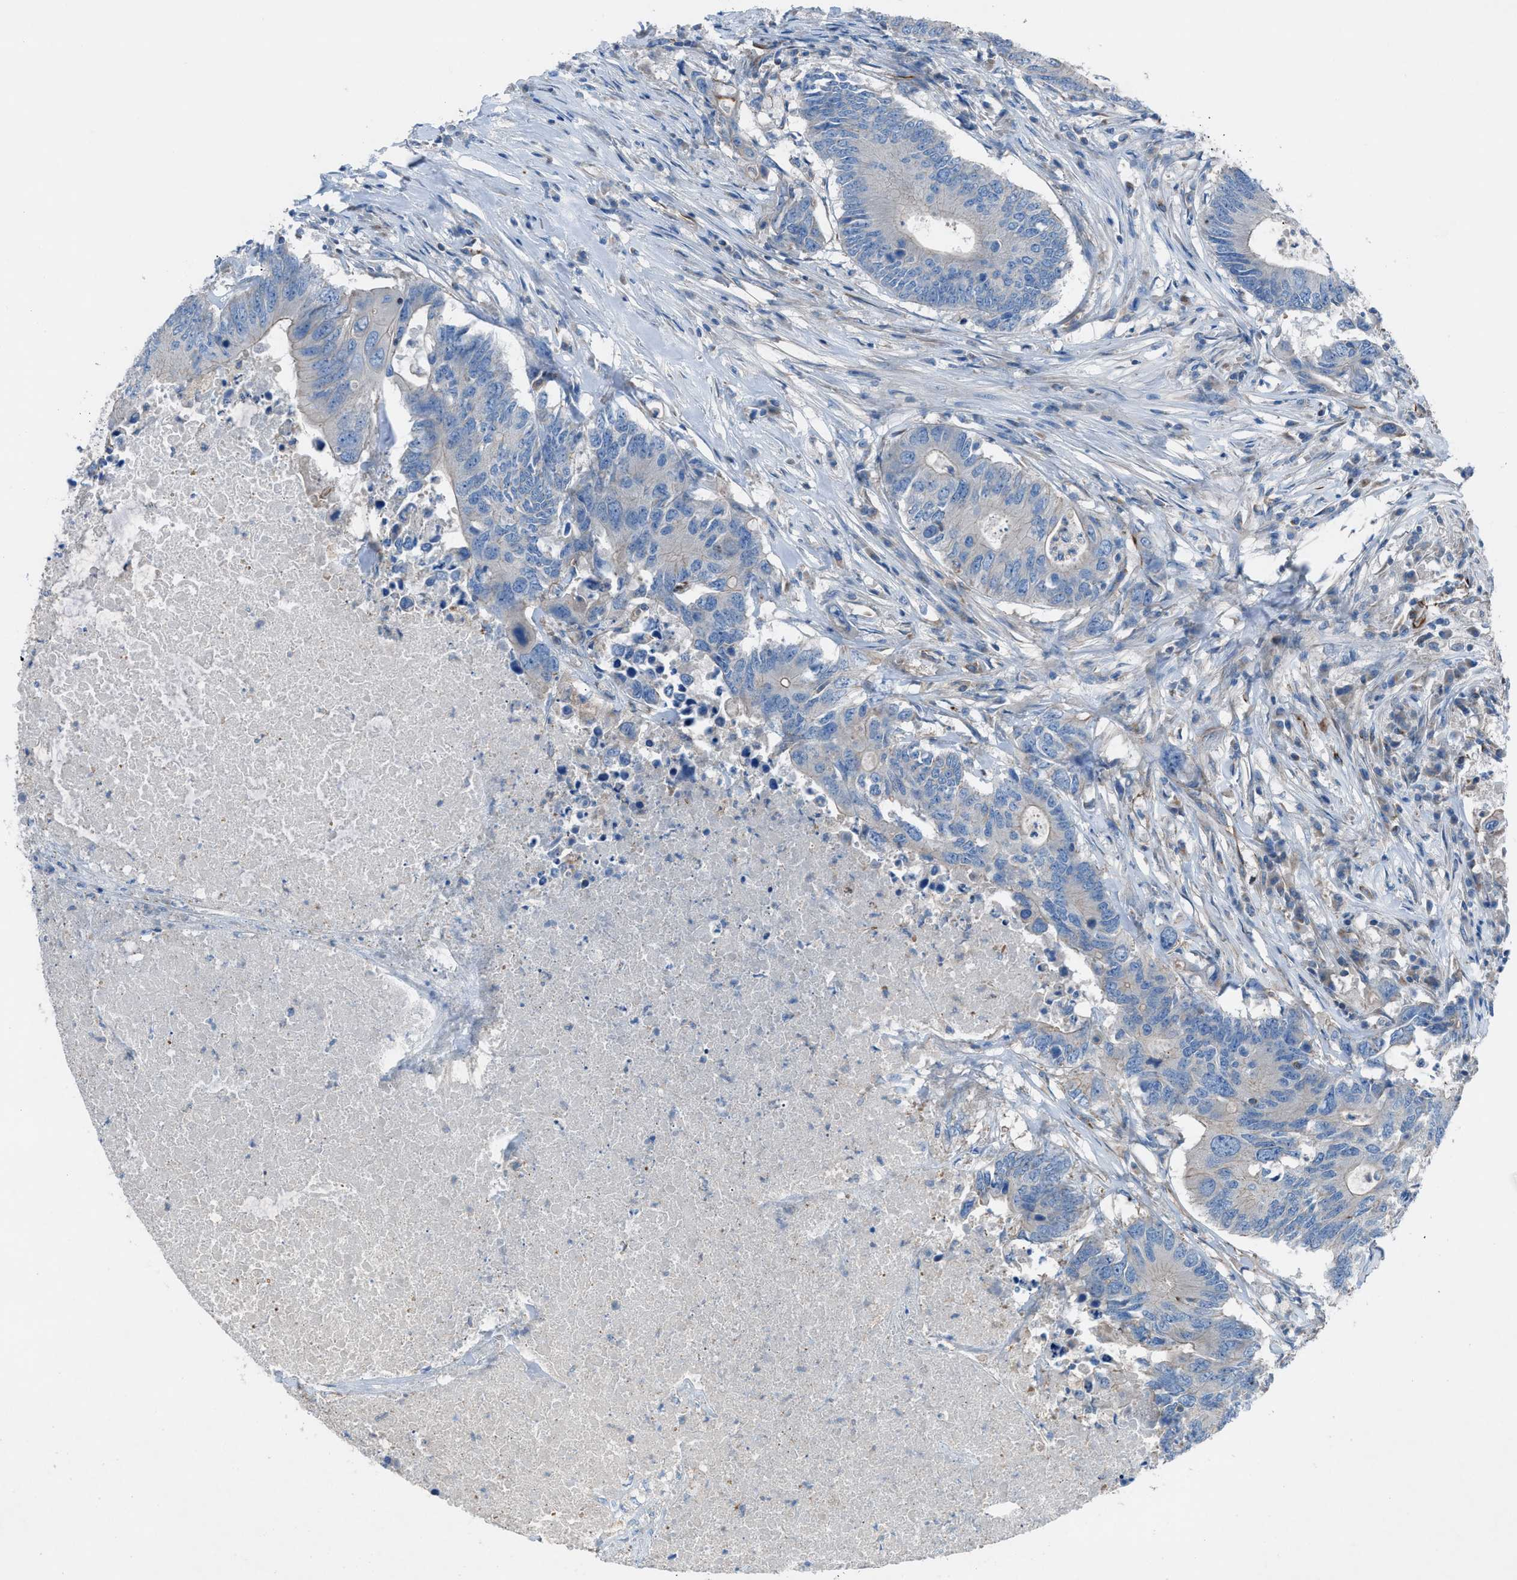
{"staining": {"intensity": "negative", "quantity": "none", "location": "none"}, "tissue": "colorectal cancer", "cell_type": "Tumor cells", "image_type": "cancer", "snomed": [{"axis": "morphology", "description": "Adenocarcinoma, NOS"}, {"axis": "topography", "description": "Colon"}], "caption": "Tumor cells are negative for protein expression in human colorectal cancer.", "gene": "CABP7", "patient": {"sex": "male", "age": 71}}